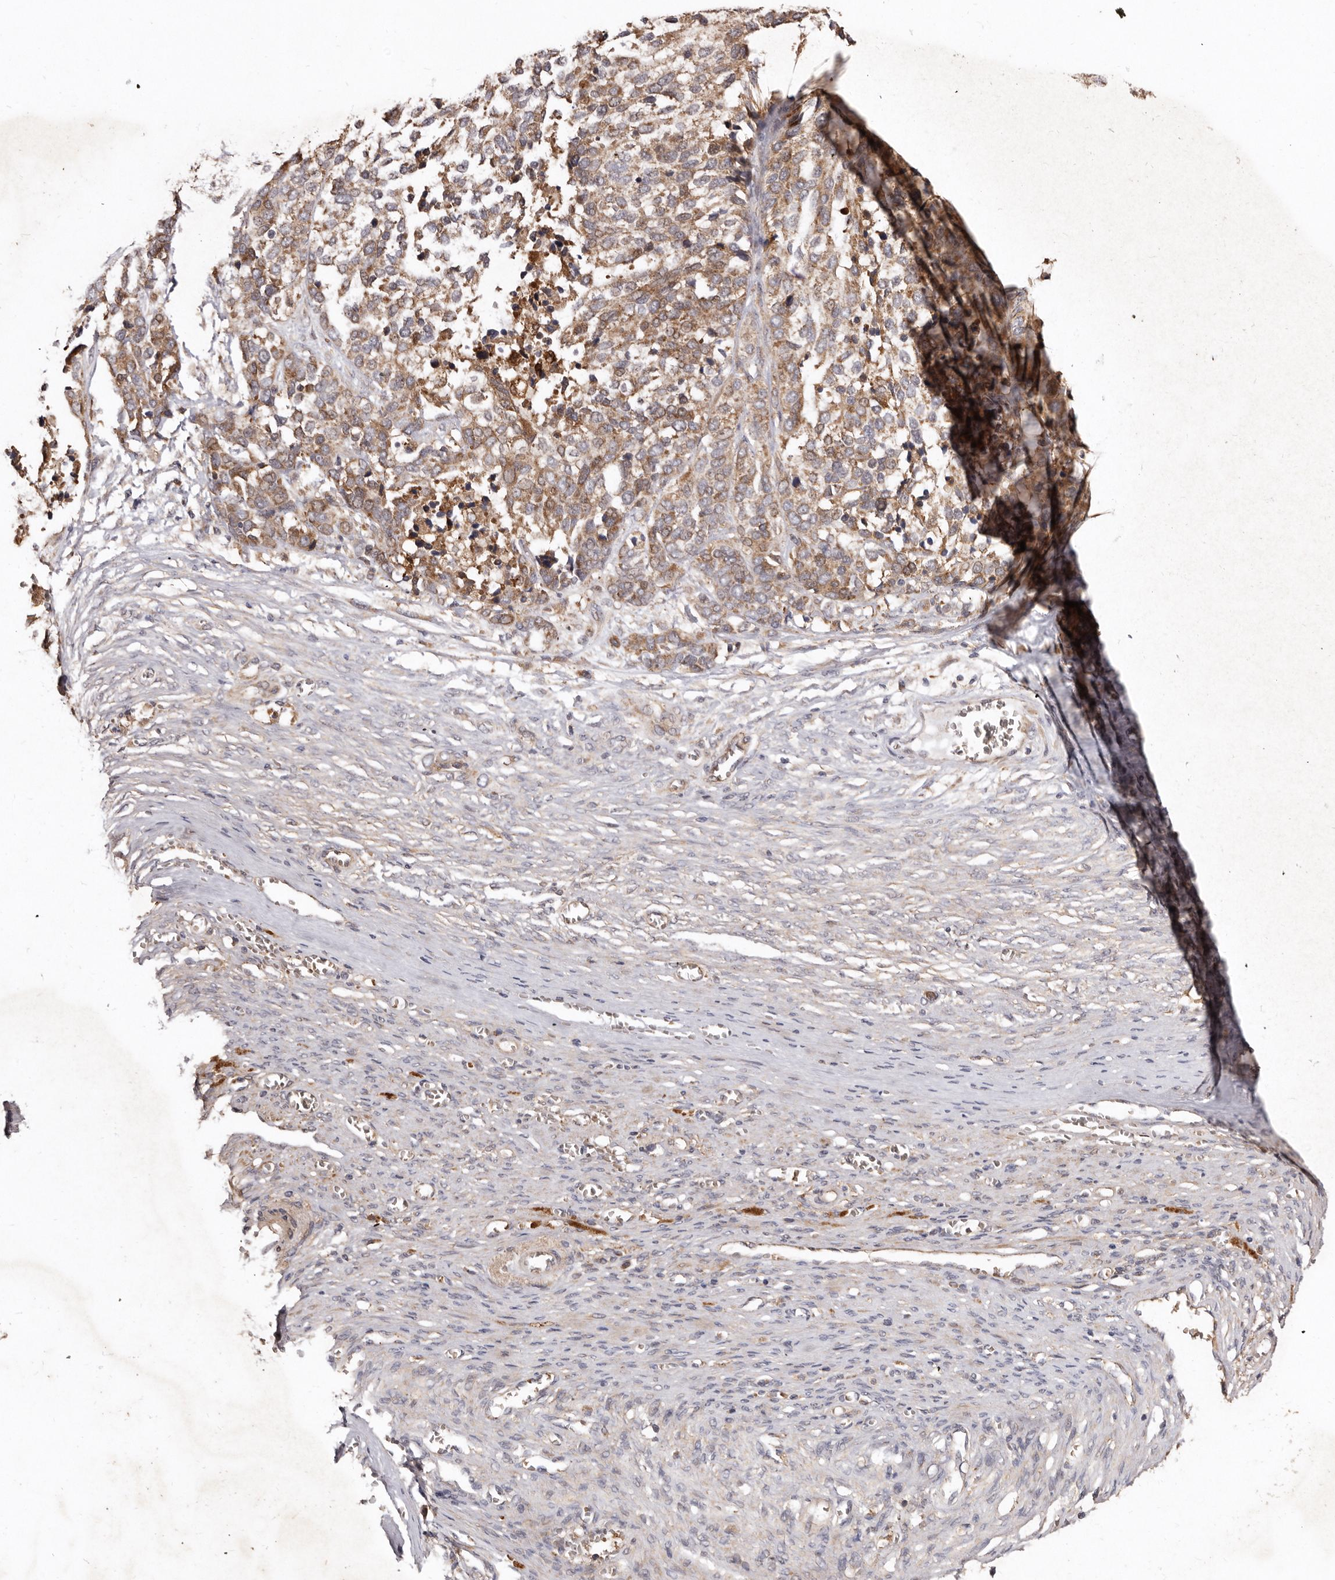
{"staining": {"intensity": "moderate", "quantity": ">75%", "location": "cytoplasmic/membranous"}, "tissue": "ovarian cancer", "cell_type": "Tumor cells", "image_type": "cancer", "snomed": [{"axis": "morphology", "description": "Cystadenocarcinoma, serous, NOS"}, {"axis": "topography", "description": "Ovary"}], "caption": "Brown immunohistochemical staining in serous cystadenocarcinoma (ovarian) shows moderate cytoplasmic/membranous staining in about >75% of tumor cells.", "gene": "GOT1L1", "patient": {"sex": "female", "age": 44}}